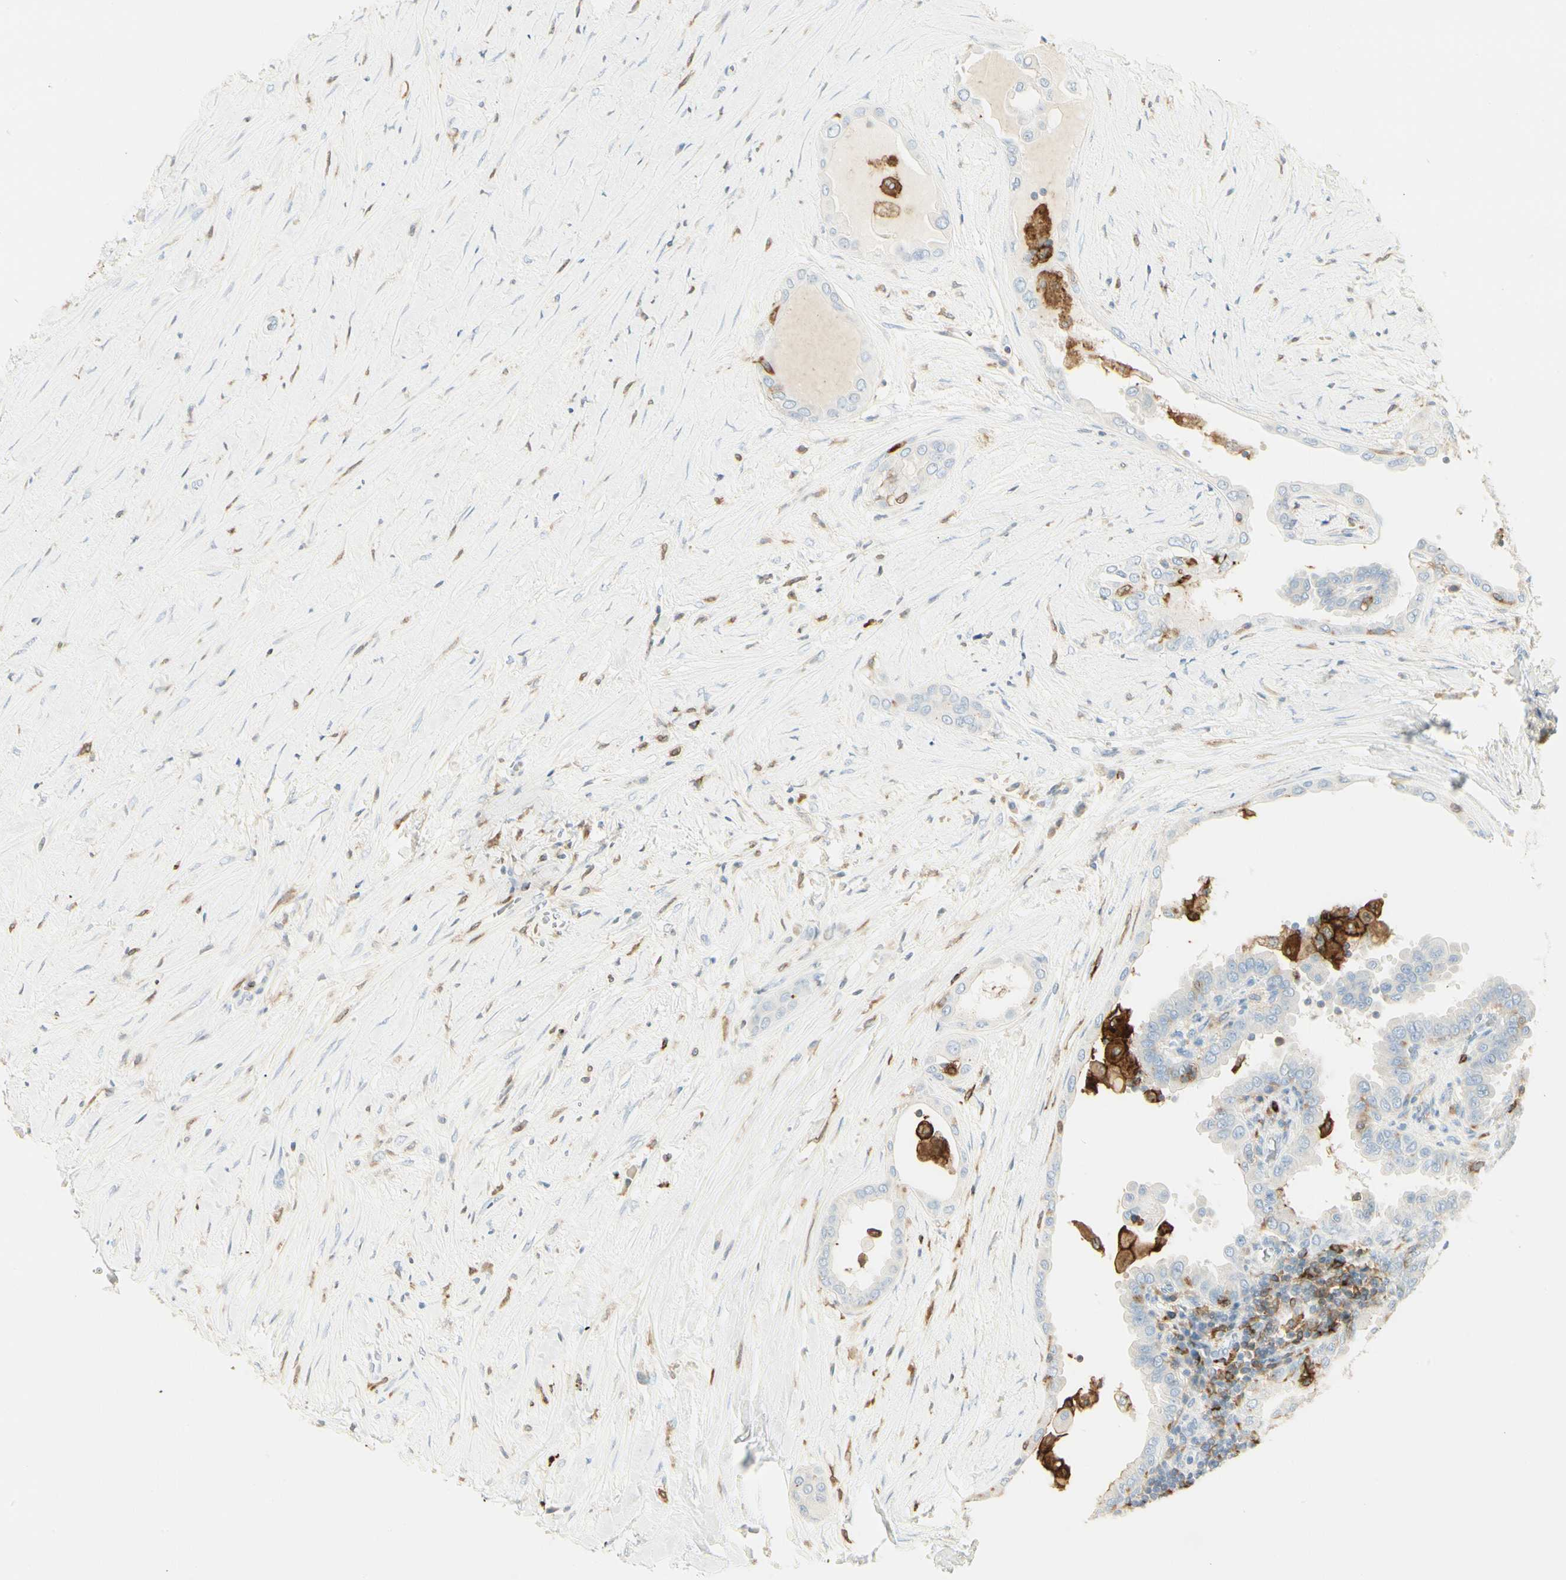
{"staining": {"intensity": "negative", "quantity": "none", "location": "none"}, "tissue": "thyroid cancer", "cell_type": "Tumor cells", "image_type": "cancer", "snomed": [{"axis": "morphology", "description": "Papillary adenocarcinoma, NOS"}, {"axis": "topography", "description": "Thyroid gland"}], "caption": "This is an immunohistochemistry image of thyroid papillary adenocarcinoma. There is no staining in tumor cells.", "gene": "ITGB2", "patient": {"sex": "male", "age": 33}}